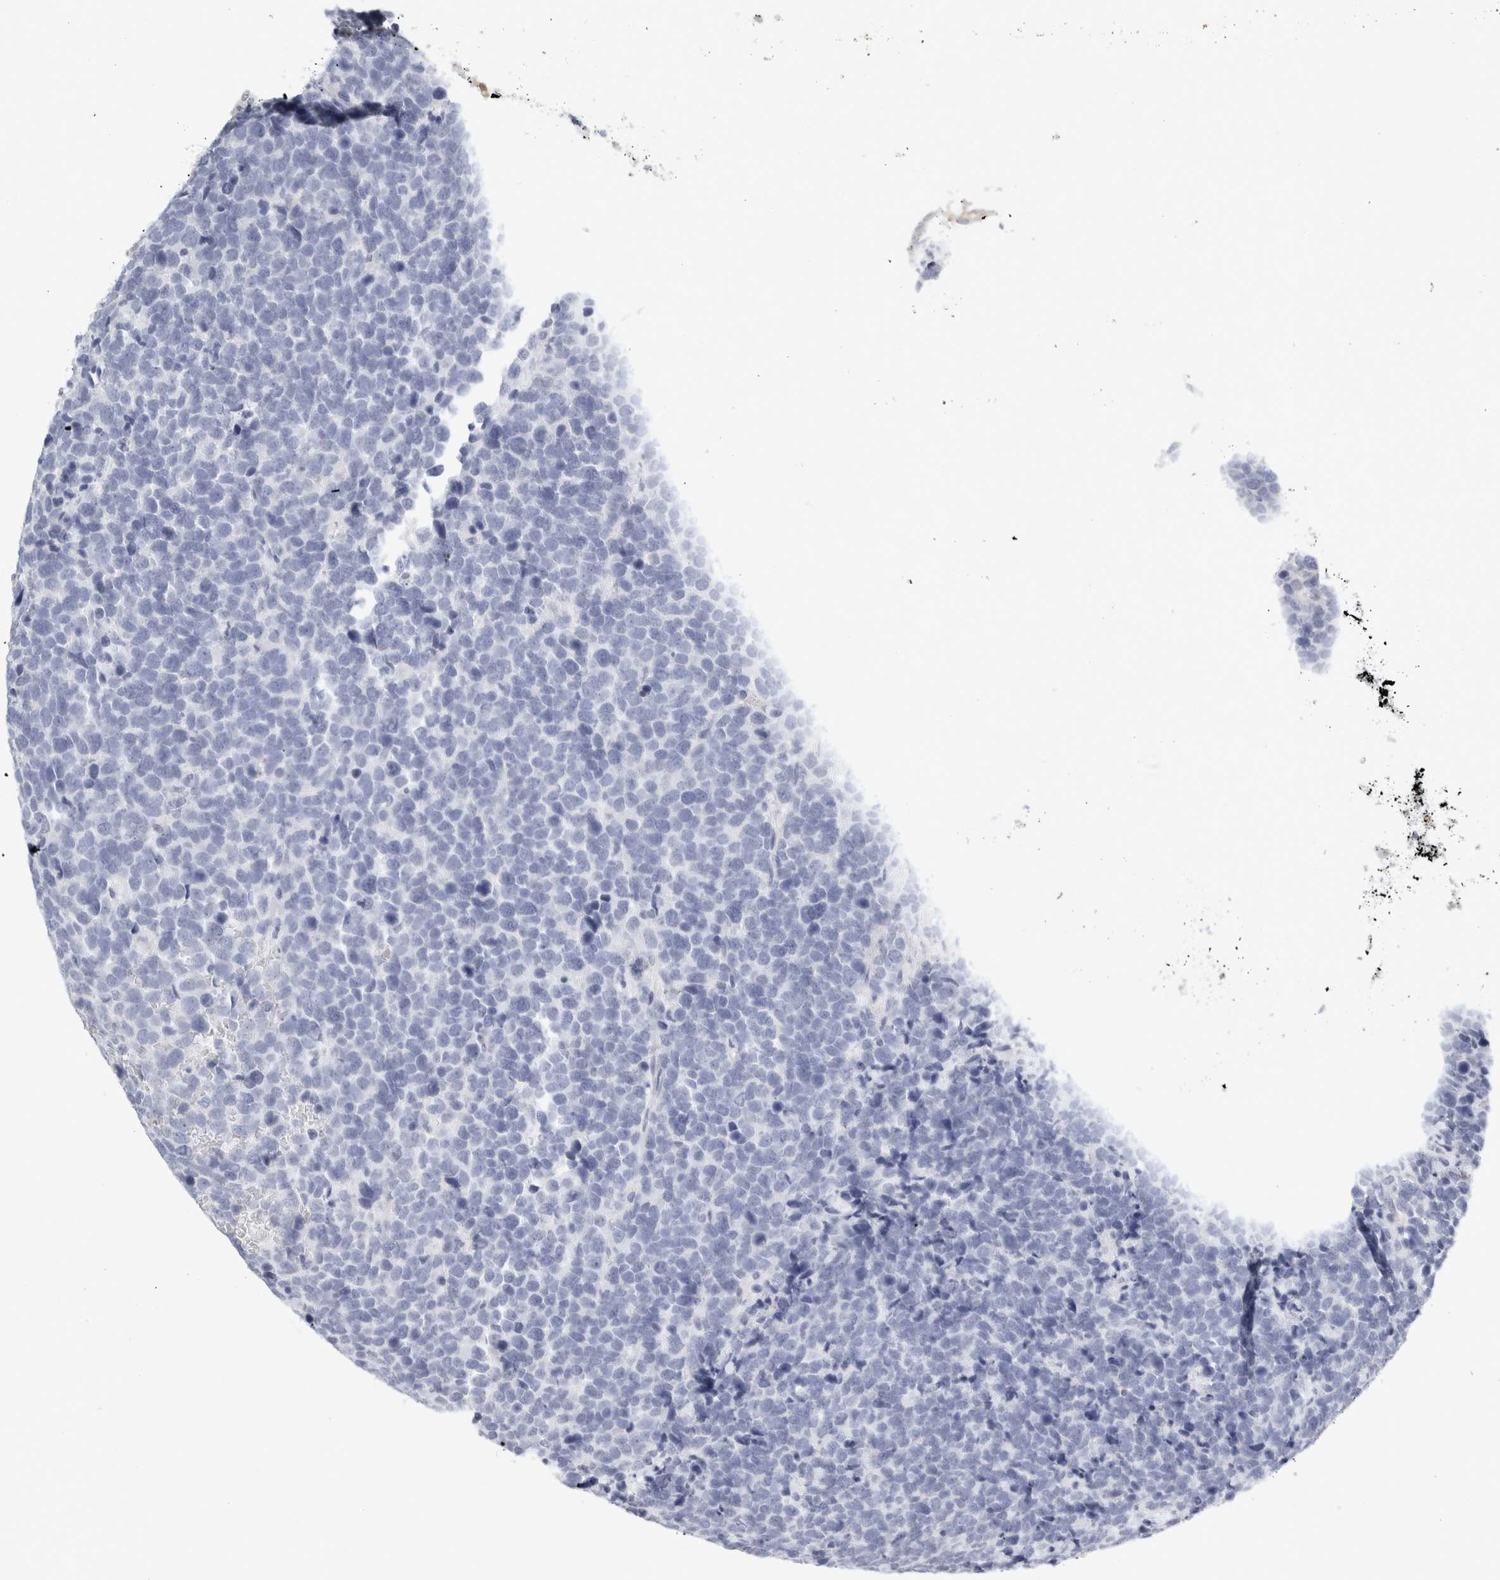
{"staining": {"intensity": "negative", "quantity": "none", "location": "none"}, "tissue": "urothelial cancer", "cell_type": "Tumor cells", "image_type": "cancer", "snomed": [{"axis": "morphology", "description": "Urothelial carcinoma, High grade"}, {"axis": "topography", "description": "Urinary bladder"}], "caption": "Immunohistochemical staining of human urothelial cancer shows no significant positivity in tumor cells.", "gene": "FGL2", "patient": {"sex": "female", "age": 82}}